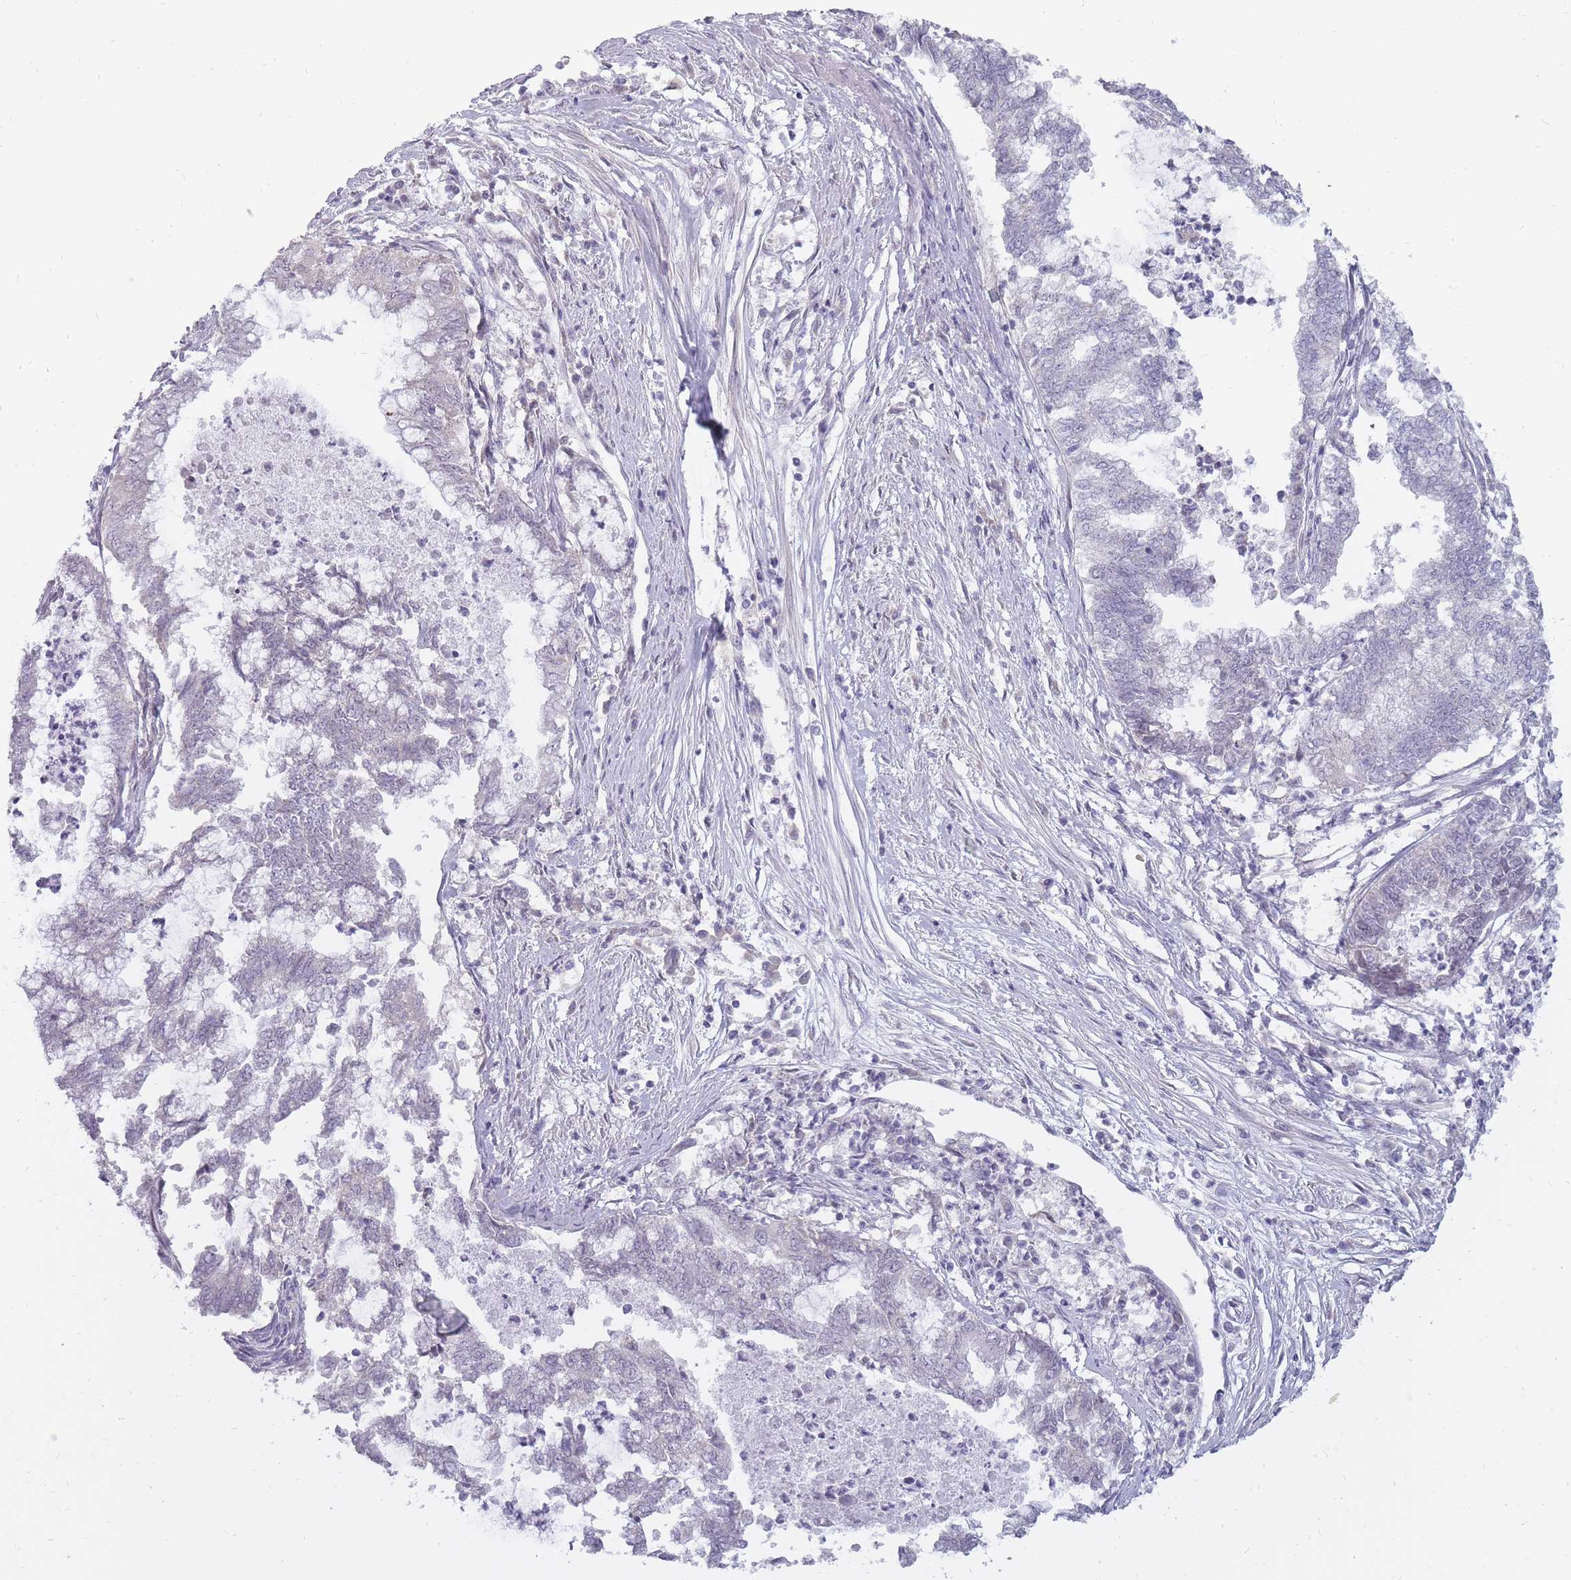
{"staining": {"intensity": "negative", "quantity": "none", "location": "none"}, "tissue": "endometrial cancer", "cell_type": "Tumor cells", "image_type": "cancer", "snomed": [{"axis": "morphology", "description": "Adenocarcinoma, NOS"}, {"axis": "topography", "description": "Endometrium"}], "caption": "An immunohistochemistry (IHC) micrograph of endometrial cancer (adenocarcinoma) is shown. There is no staining in tumor cells of endometrial cancer (adenocarcinoma).", "gene": "POMZP3", "patient": {"sex": "female", "age": 79}}